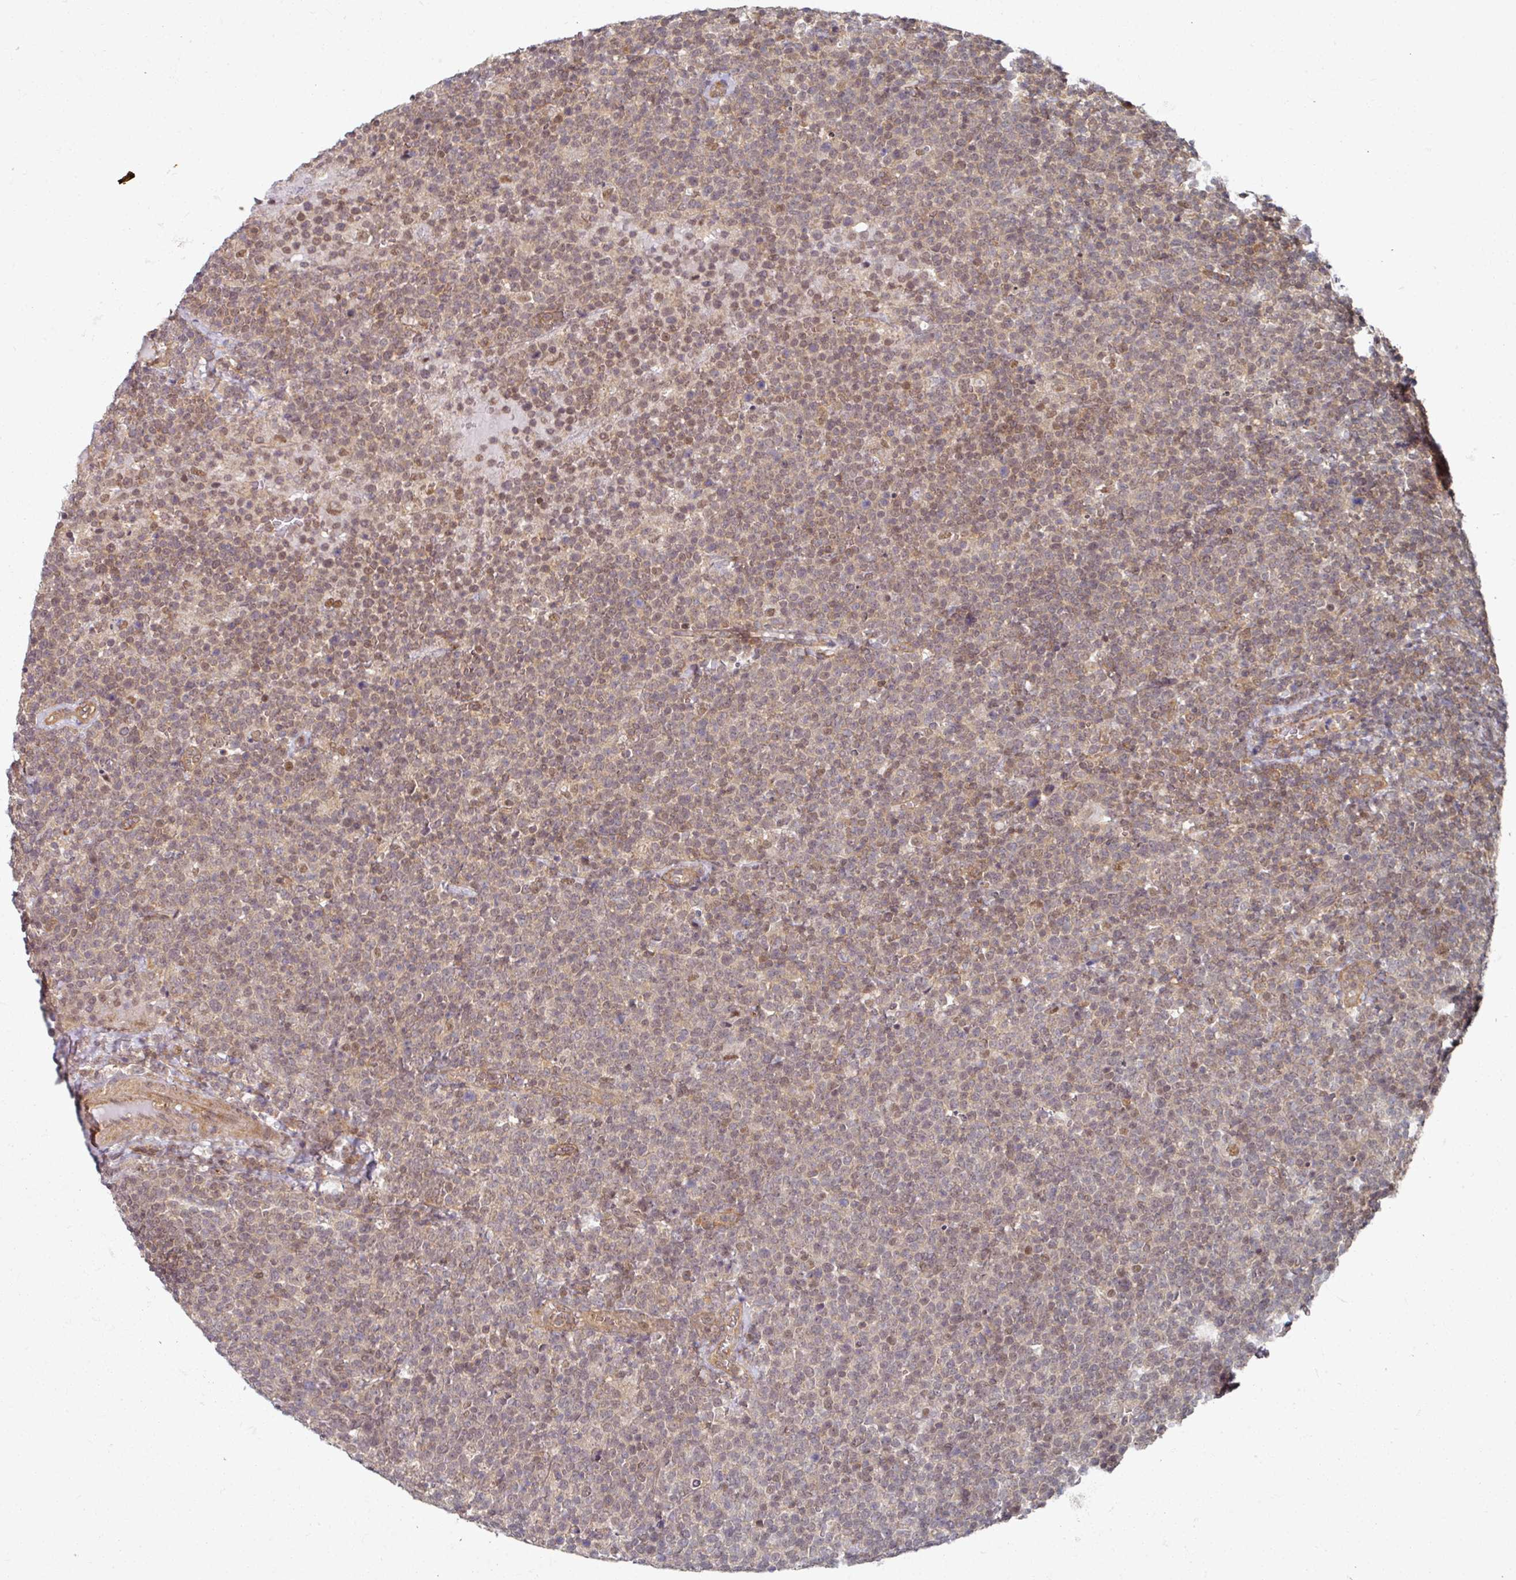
{"staining": {"intensity": "moderate", "quantity": ">75%", "location": "nuclear"}, "tissue": "lymphoma", "cell_type": "Tumor cells", "image_type": "cancer", "snomed": [{"axis": "morphology", "description": "Malignant lymphoma, non-Hodgkin's type, High grade"}, {"axis": "topography", "description": "Lymph node"}], "caption": "Tumor cells show moderate nuclear staining in about >75% of cells in malignant lymphoma, non-Hodgkin's type (high-grade).", "gene": "PSME3IP1", "patient": {"sex": "male", "age": 61}}